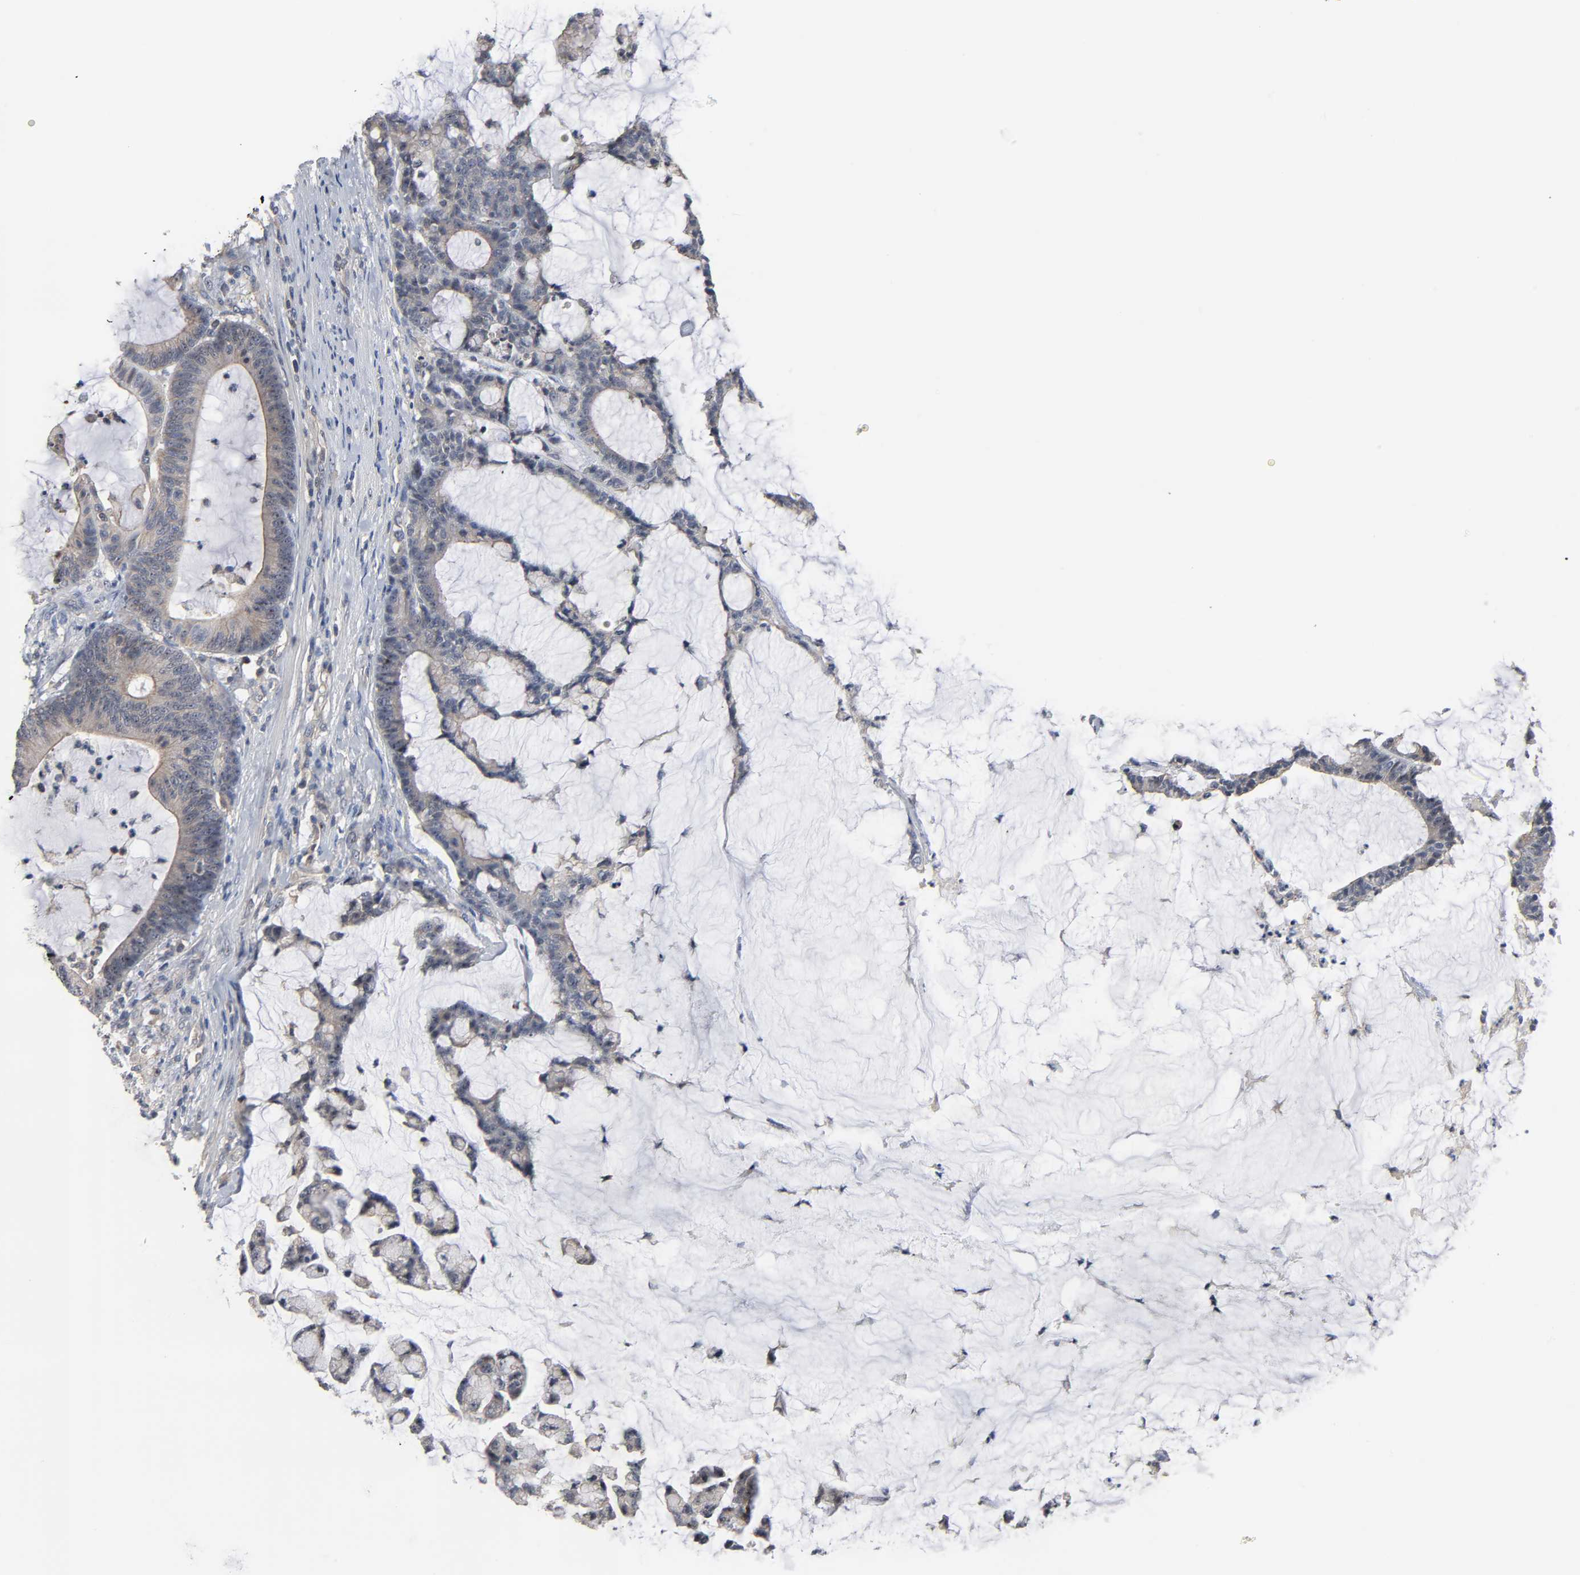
{"staining": {"intensity": "weak", "quantity": ">75%", "location": "cytoplasmic/membranous"}, "tissue": "colorectal cancer", "cell_type": "Tumor cells", "image_type": "cancer", "snomed": [{"axis": "morphology", "description": "Adenocarcinoma, NOS"}, {"axis": "topography", "description": "Colon"}], "caption": "Human adenocarcinoma (colorectal) stained for a protein (brown) exhibits weak cytoplasmic/membranous positive positivity in approximately >75% of tumor cells.", "gene": "DDX10", "patient": {"sex": "female", "age": 84}}